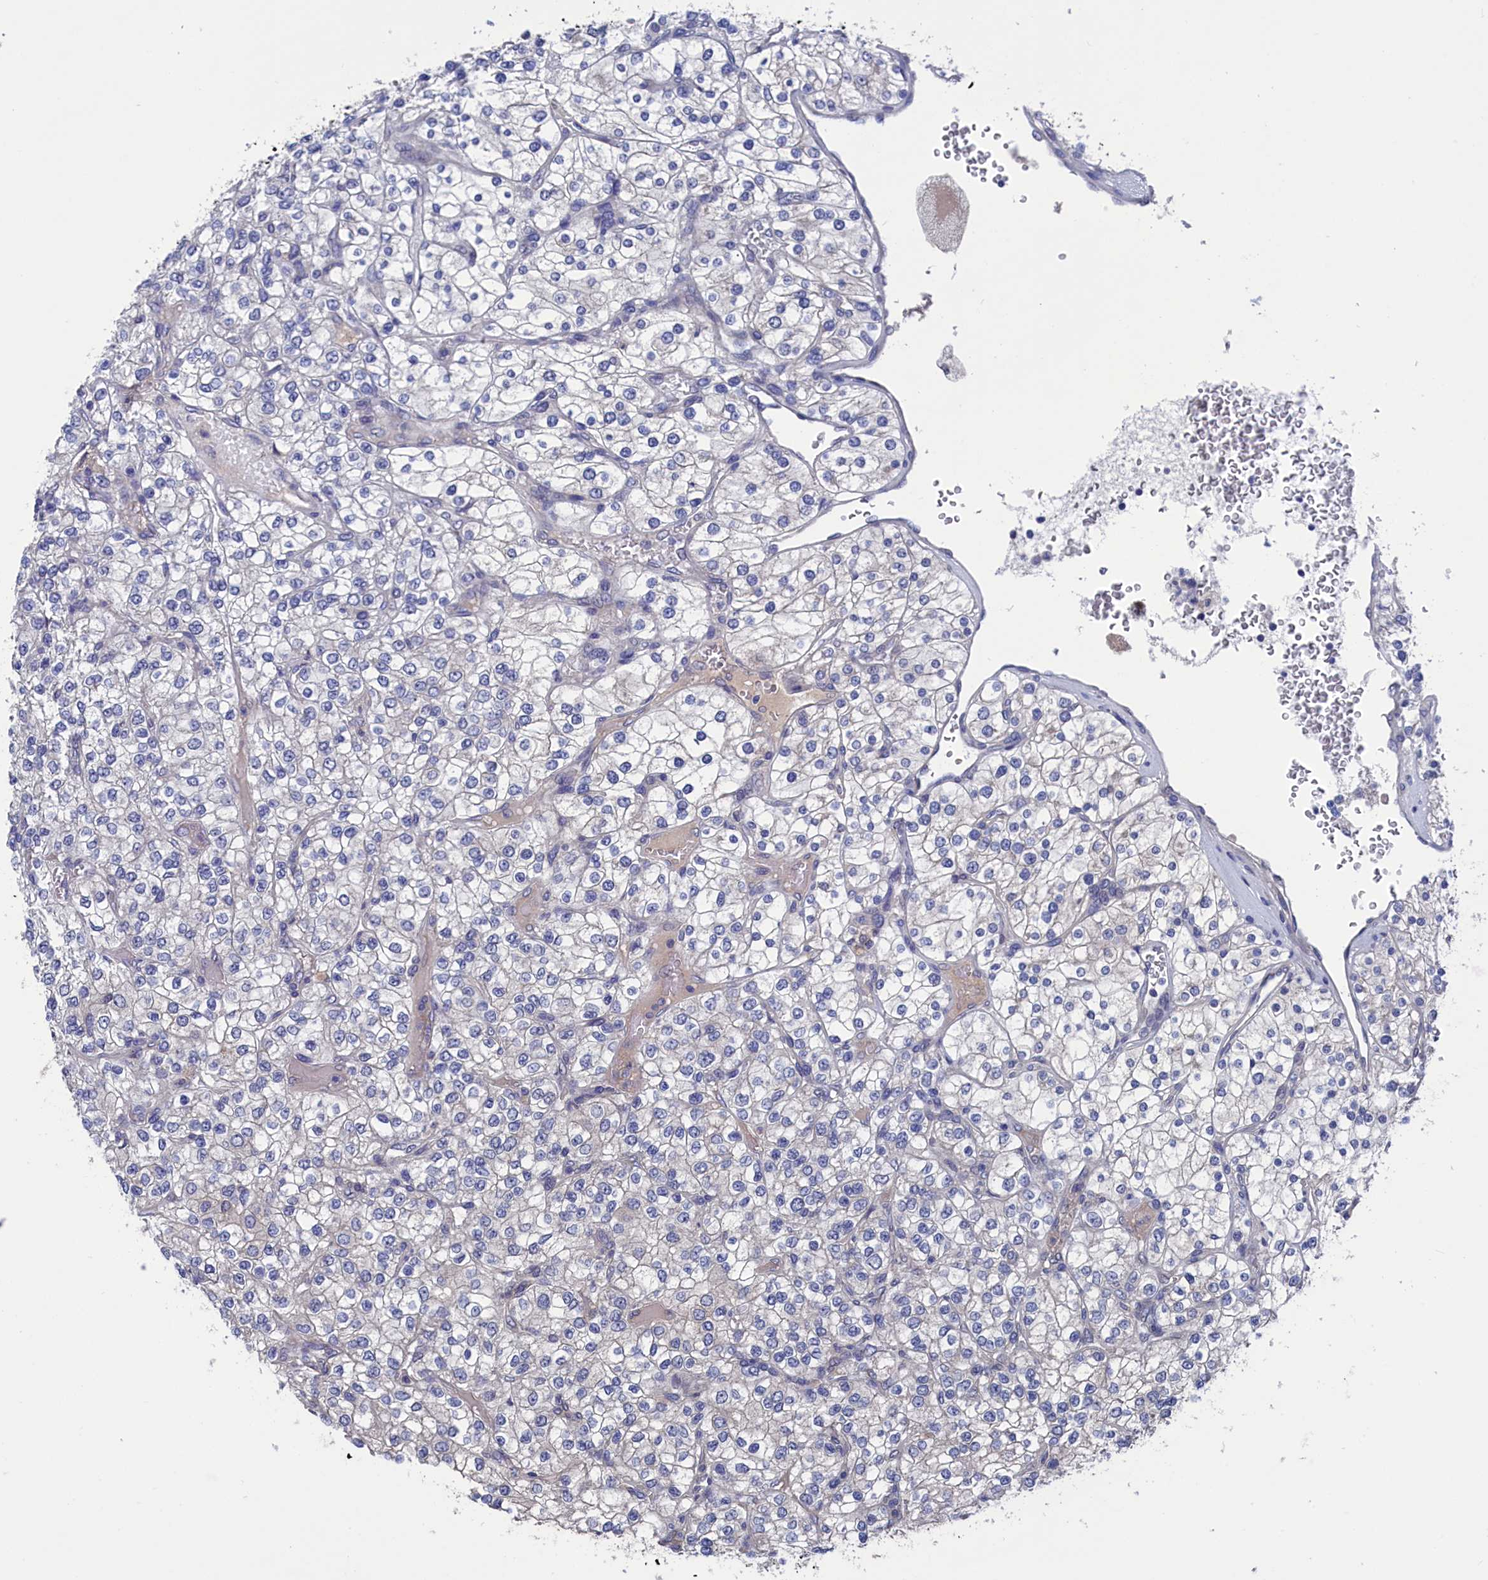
{"staining": {"intensity": "negative", "quantity": "none", "location": "none"}, "tissue": "renal cancer", "cell_type": "Tumor cells", "image_type": "cancer", "snomed": [{"axis": "morphology", "description": "Adenocarcinoma, NOS"}, {"axis": "topography", "description": "Kidney"}], "caption": "An IHC photomicrograph of renal cancer (adenocarcinoma) is shown. There is no staining in tumor cells of renal cancer (adenocarcinoma). (DAB IHC visualized using brightfield microscopy, high magnification).", "gene": "SPATA13", "patient": {"sex": "male", "age": 80}}